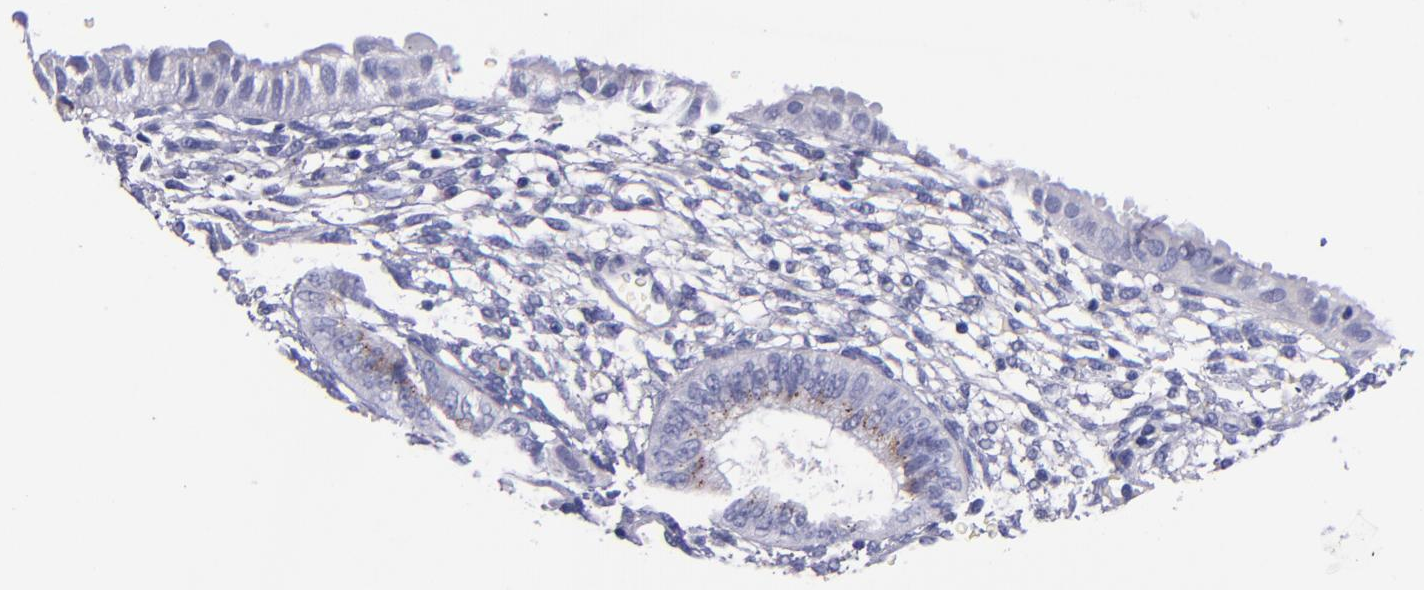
{"staining": {"intensity": "negative", "quantity": "none", "location": "none"}, "tissue": "endometrium", "cell_type": "Cells in endometrial stroma", "image_type": "normal", "snomed": [{"axis": "morphology", "description": "Normal tissue, NOS"}, {"axis": "topography", "description": "Endometrium"}], "caption": "DAB (3,3'-diaminobenzidine) immunohistochemical staining of unremarkable endometrium demonstrates no significant expression in cells in endometrial stroma.", "gene": "IVL", "patient": {"sex": "female", "age": 61}}